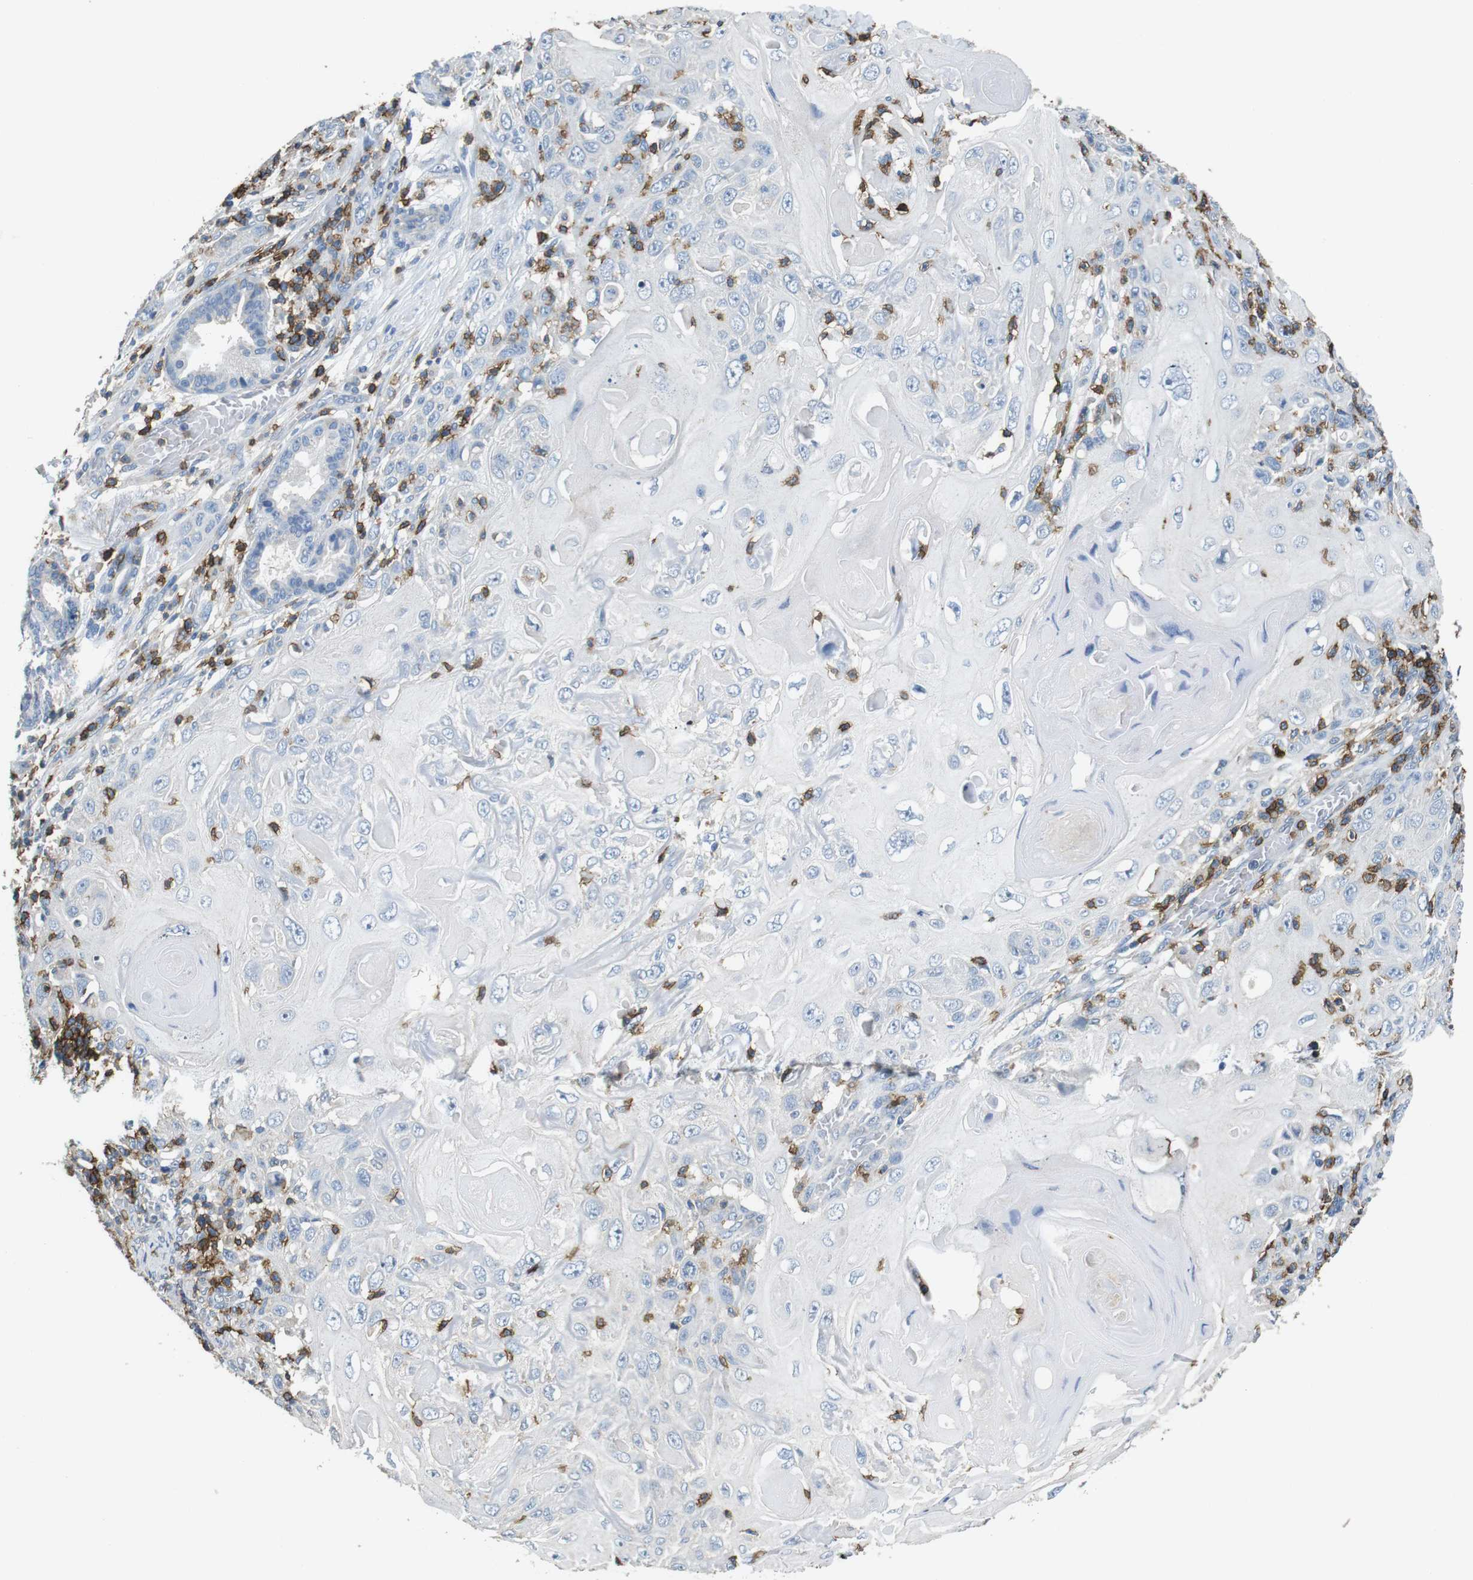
{"staining": {"intensity": "negative", "quantity": "none", "location": "none"}, "tissue": "skin cancer", "cell_type": "Tumor cells", "image_type": "cancer", "snomed": [{"axis": "morphology", "description": "Squamous cell carcinoma, NOS"}, {"axis": "topography", "description": "Skin"}], "caption": "Tumor cells show no significant positivity in skin cancer.", "gene": "CD6", "patient": {"sex": "female", "age": 88}}